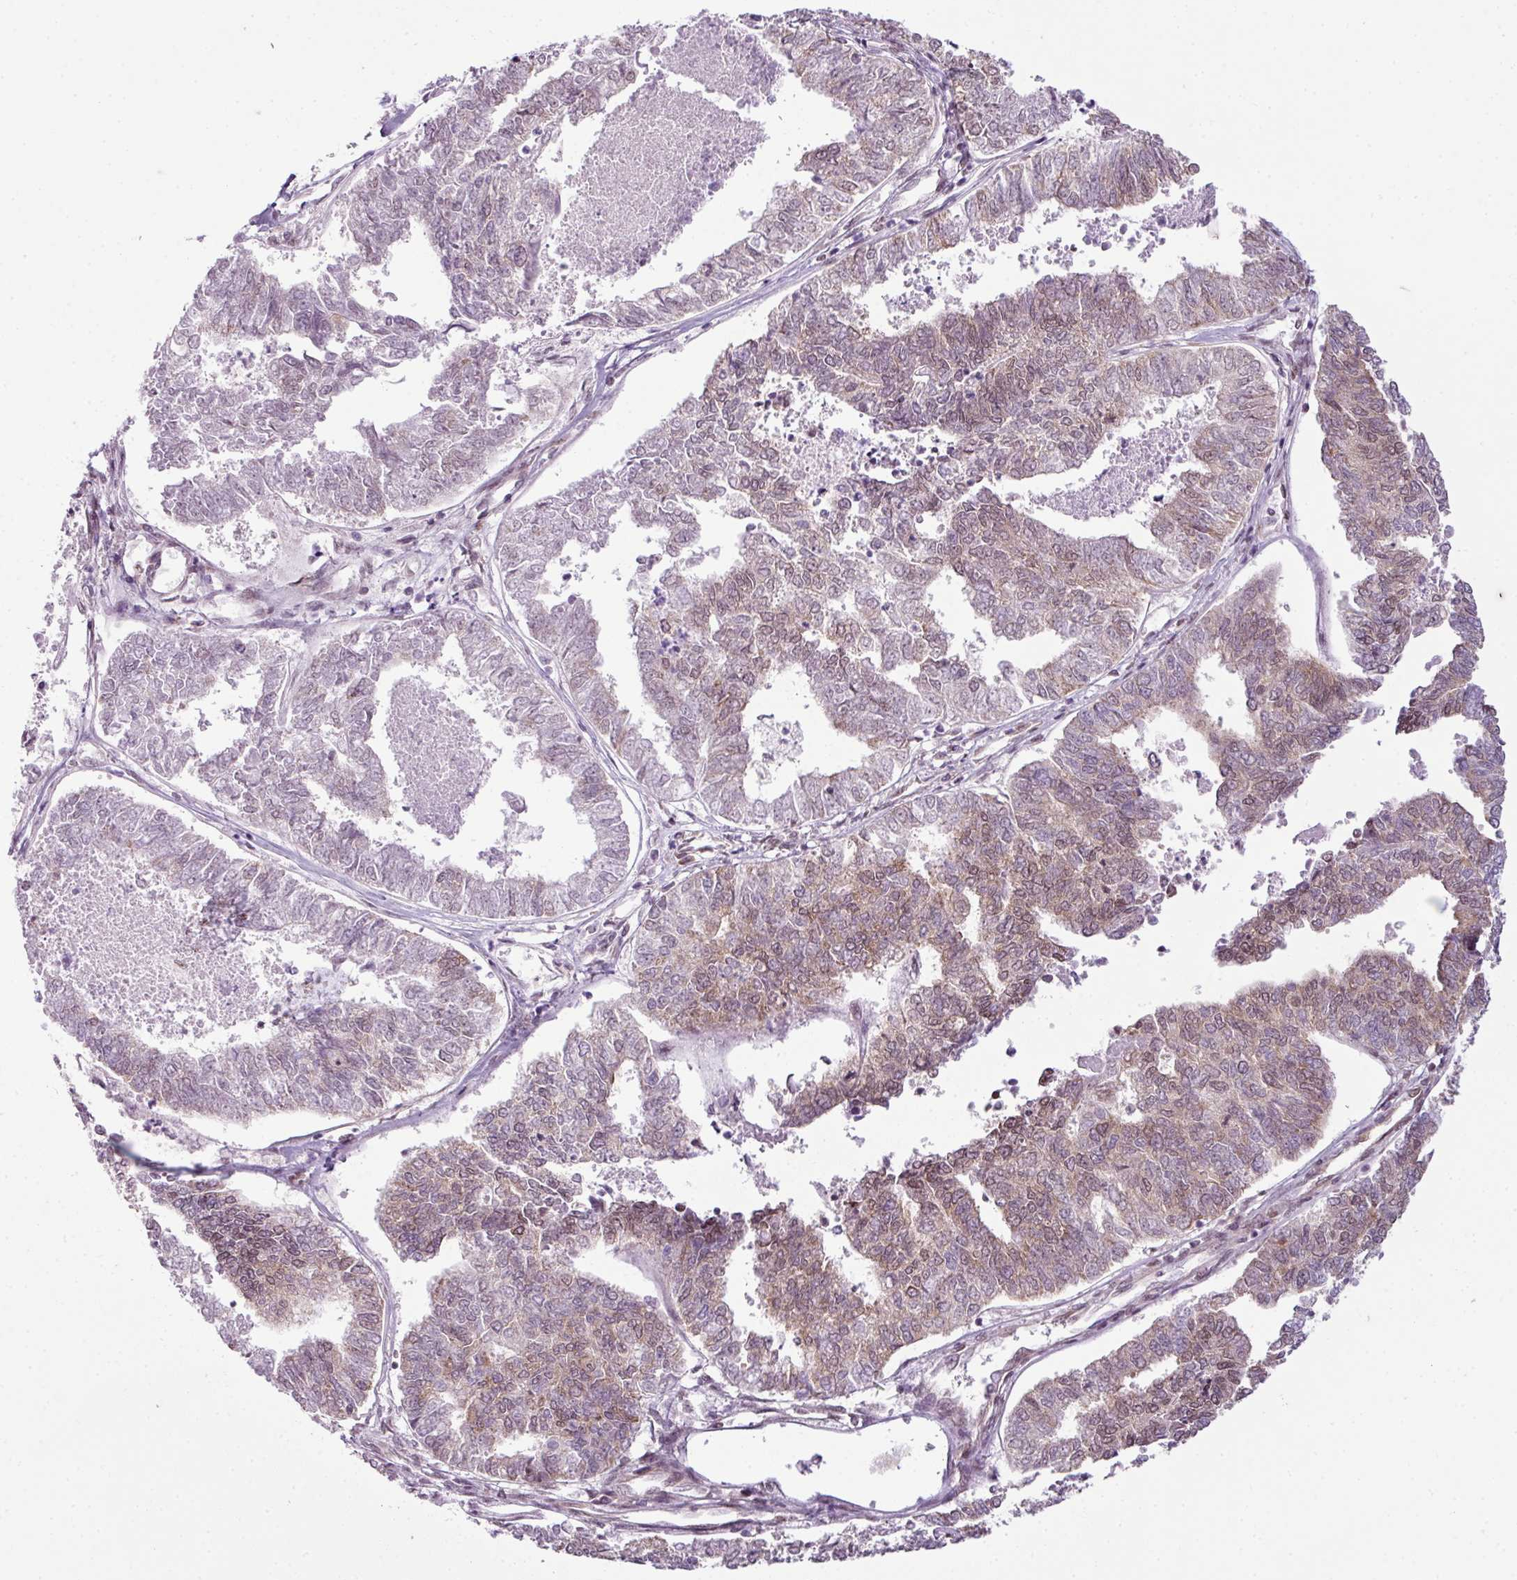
{"staining": {"intensity": "moderate", "quantity": "25%-75%", "location": "cytoplasmic/membranous,nuclear"}, "tissue": "endometrial cancer", "cell_type": "Tumor cells", "image_type": "cancer", "snomed": [{"axis": "morphology", "description": "Adenocarcinoma, NOS"}, {"axis": "topography", "description": "Endometrium"}], "caption": "Immunohistochemical staining of human endometrial cancer (adenocarcinoma) demonstrates moderate cytoplasmic/membranous and nuclear protein expression in approximately 25%-75% of tumor cells. The protein is shown in brown color, while the nuclei are stained blue.", "gene": "ARL6IP4", "patient": {"sex": "female", "age": 73}}